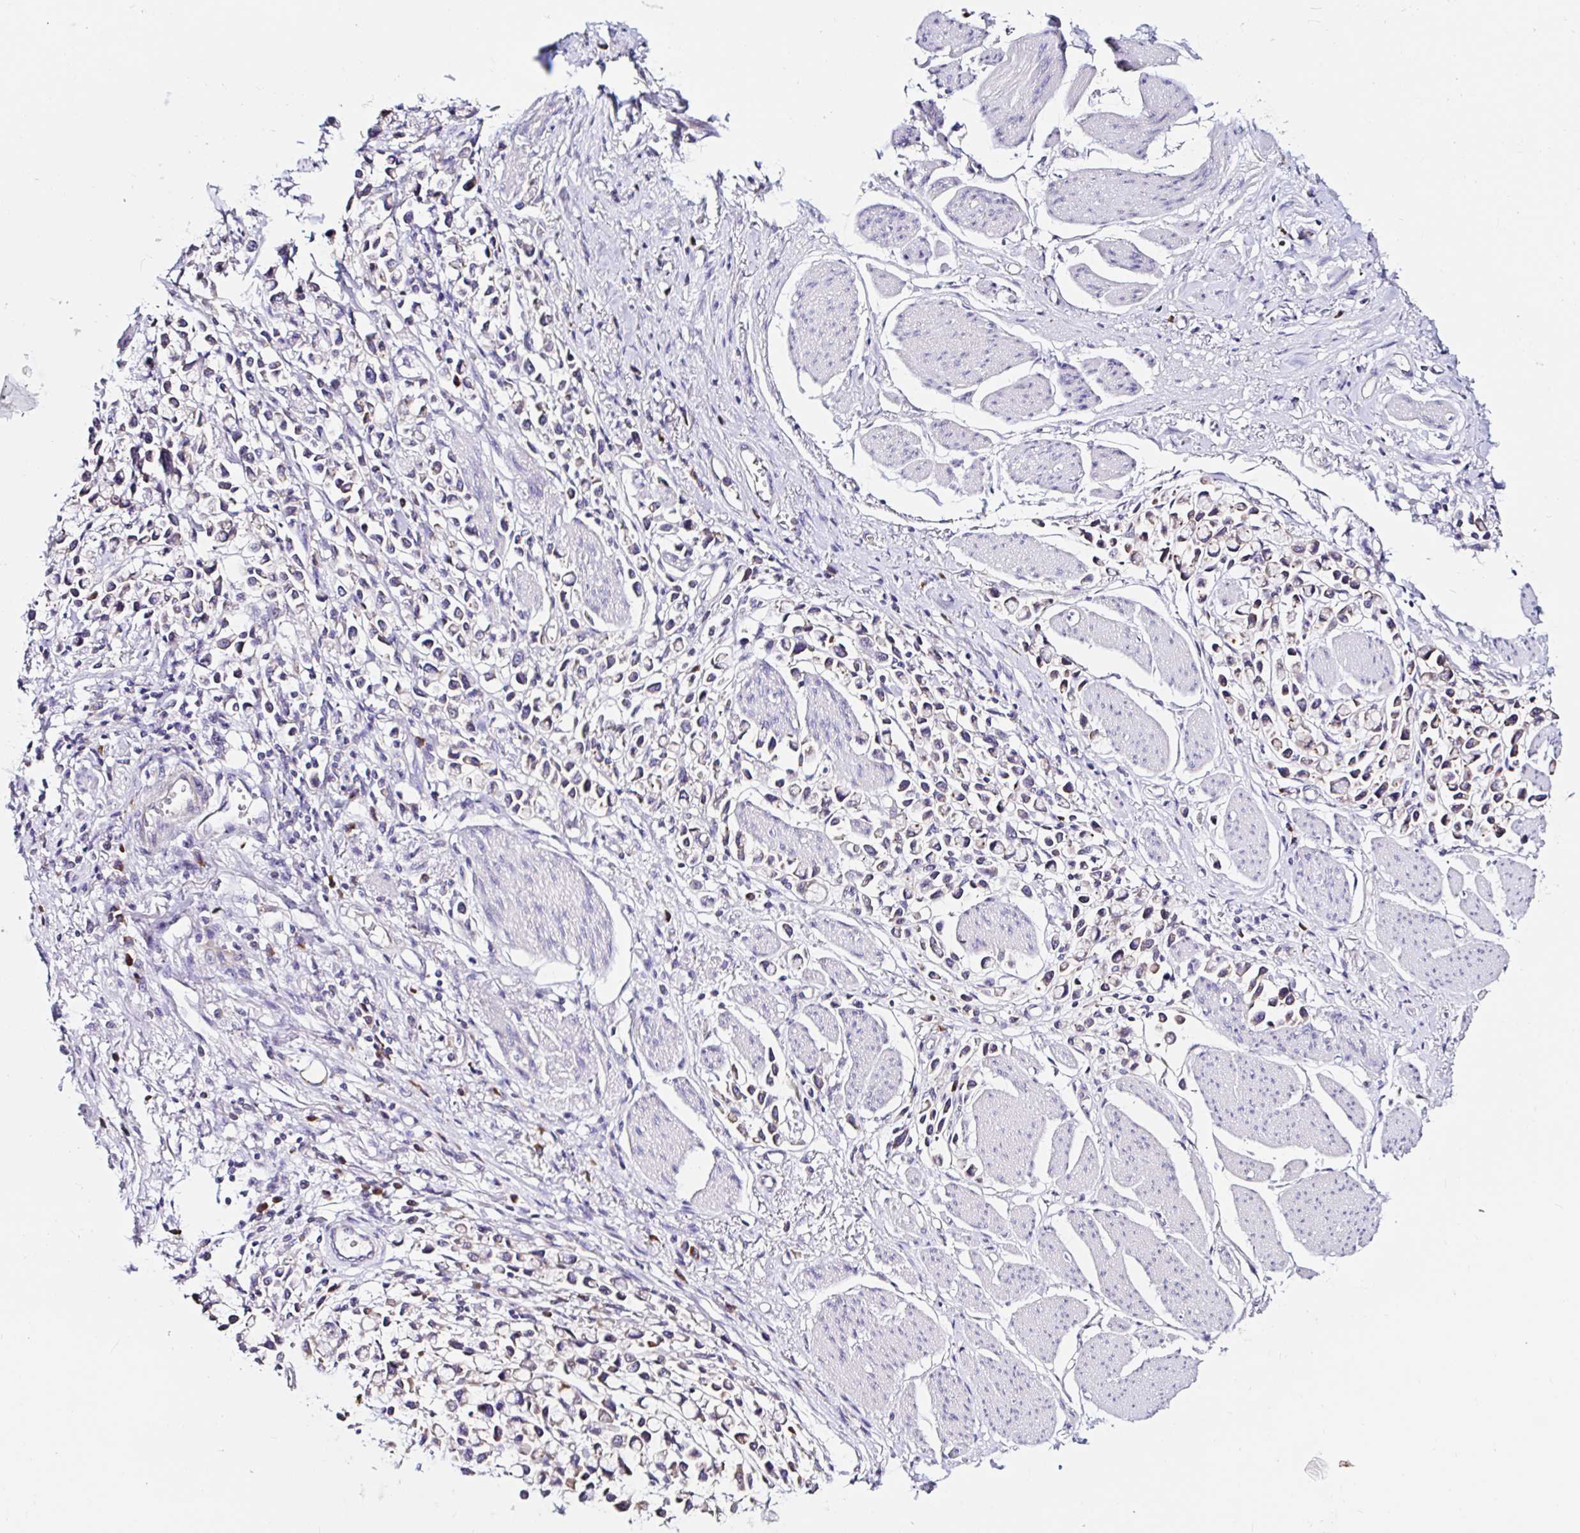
{"staining": {"intensity": "weak", "quantity": "<25%", "location": "cytoplasmic/membranous"}, "tissue": "stomach cancer", "cell_type": "Tumor cells", "image_type": "cancer", "snomed": [{"axis": "morphology", "description": "Adenocarcinoma, NOS"}, {"axis": "topography", "description": "Stomach"}], "caption": "A histopathology image of human stomach cancer (adenocarcinoma) is negative for staining in tumor cells.", "gene": "VSIG2", "patient": {"sex": "female", "age": 81}}